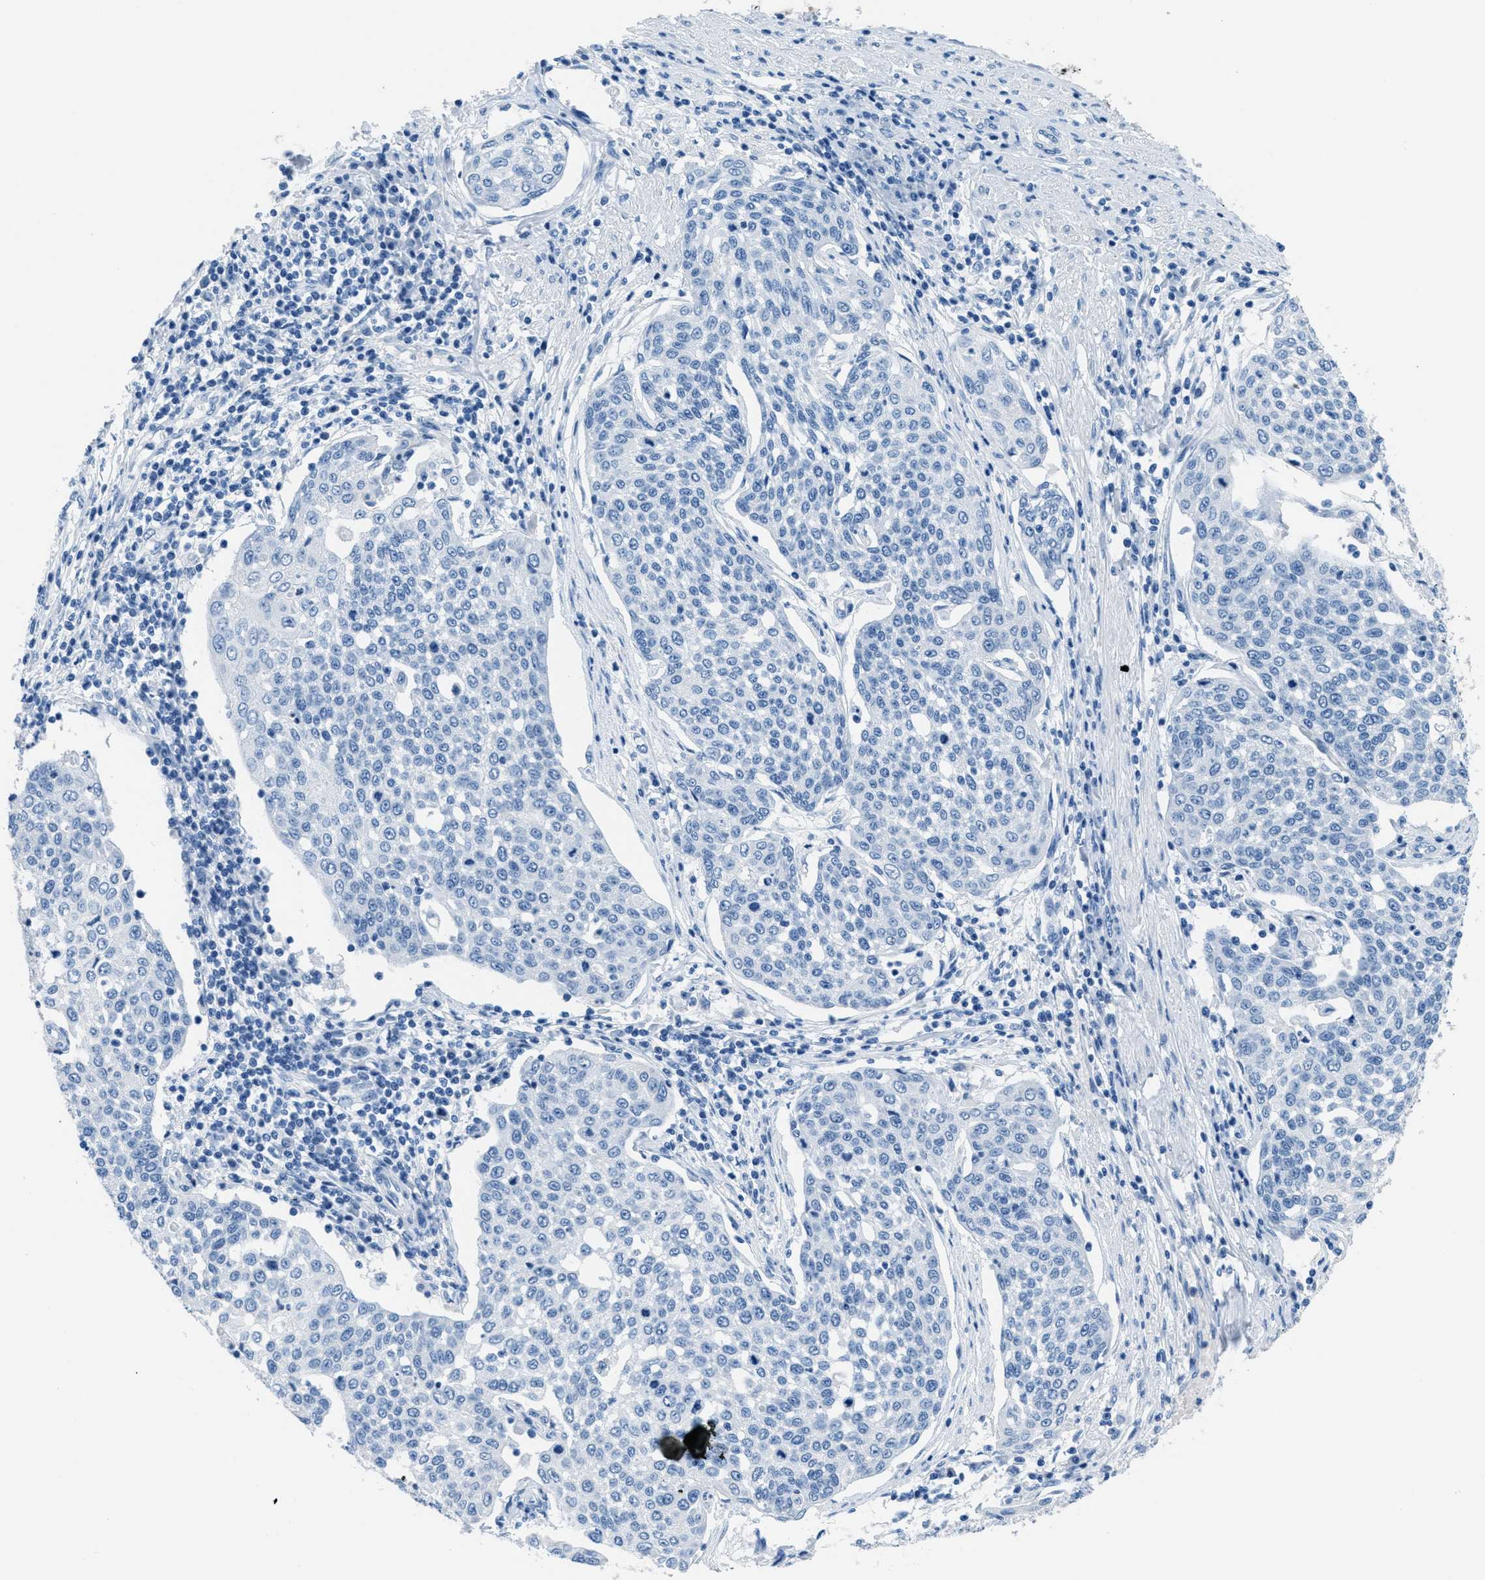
{"staining": {"intensity": "negative", "quantity": "none", "location": "none"}, "tissue": "cervical cancer", "cell_type": "Tumor cells", "image_type": "cancer", "snomed": [{"axis": "morphology", "description": "Squamous cell carcinoma, NOS"}, {"axis": "topography", "description": "Cervix"}], "caption": "This is a photomicrograph of IHC staining of squamous cell carcinoma (cervical), which shows no staining in tumor cells.", "gene": "MGARP", "patient": {"sex": "female", "age": 34}}